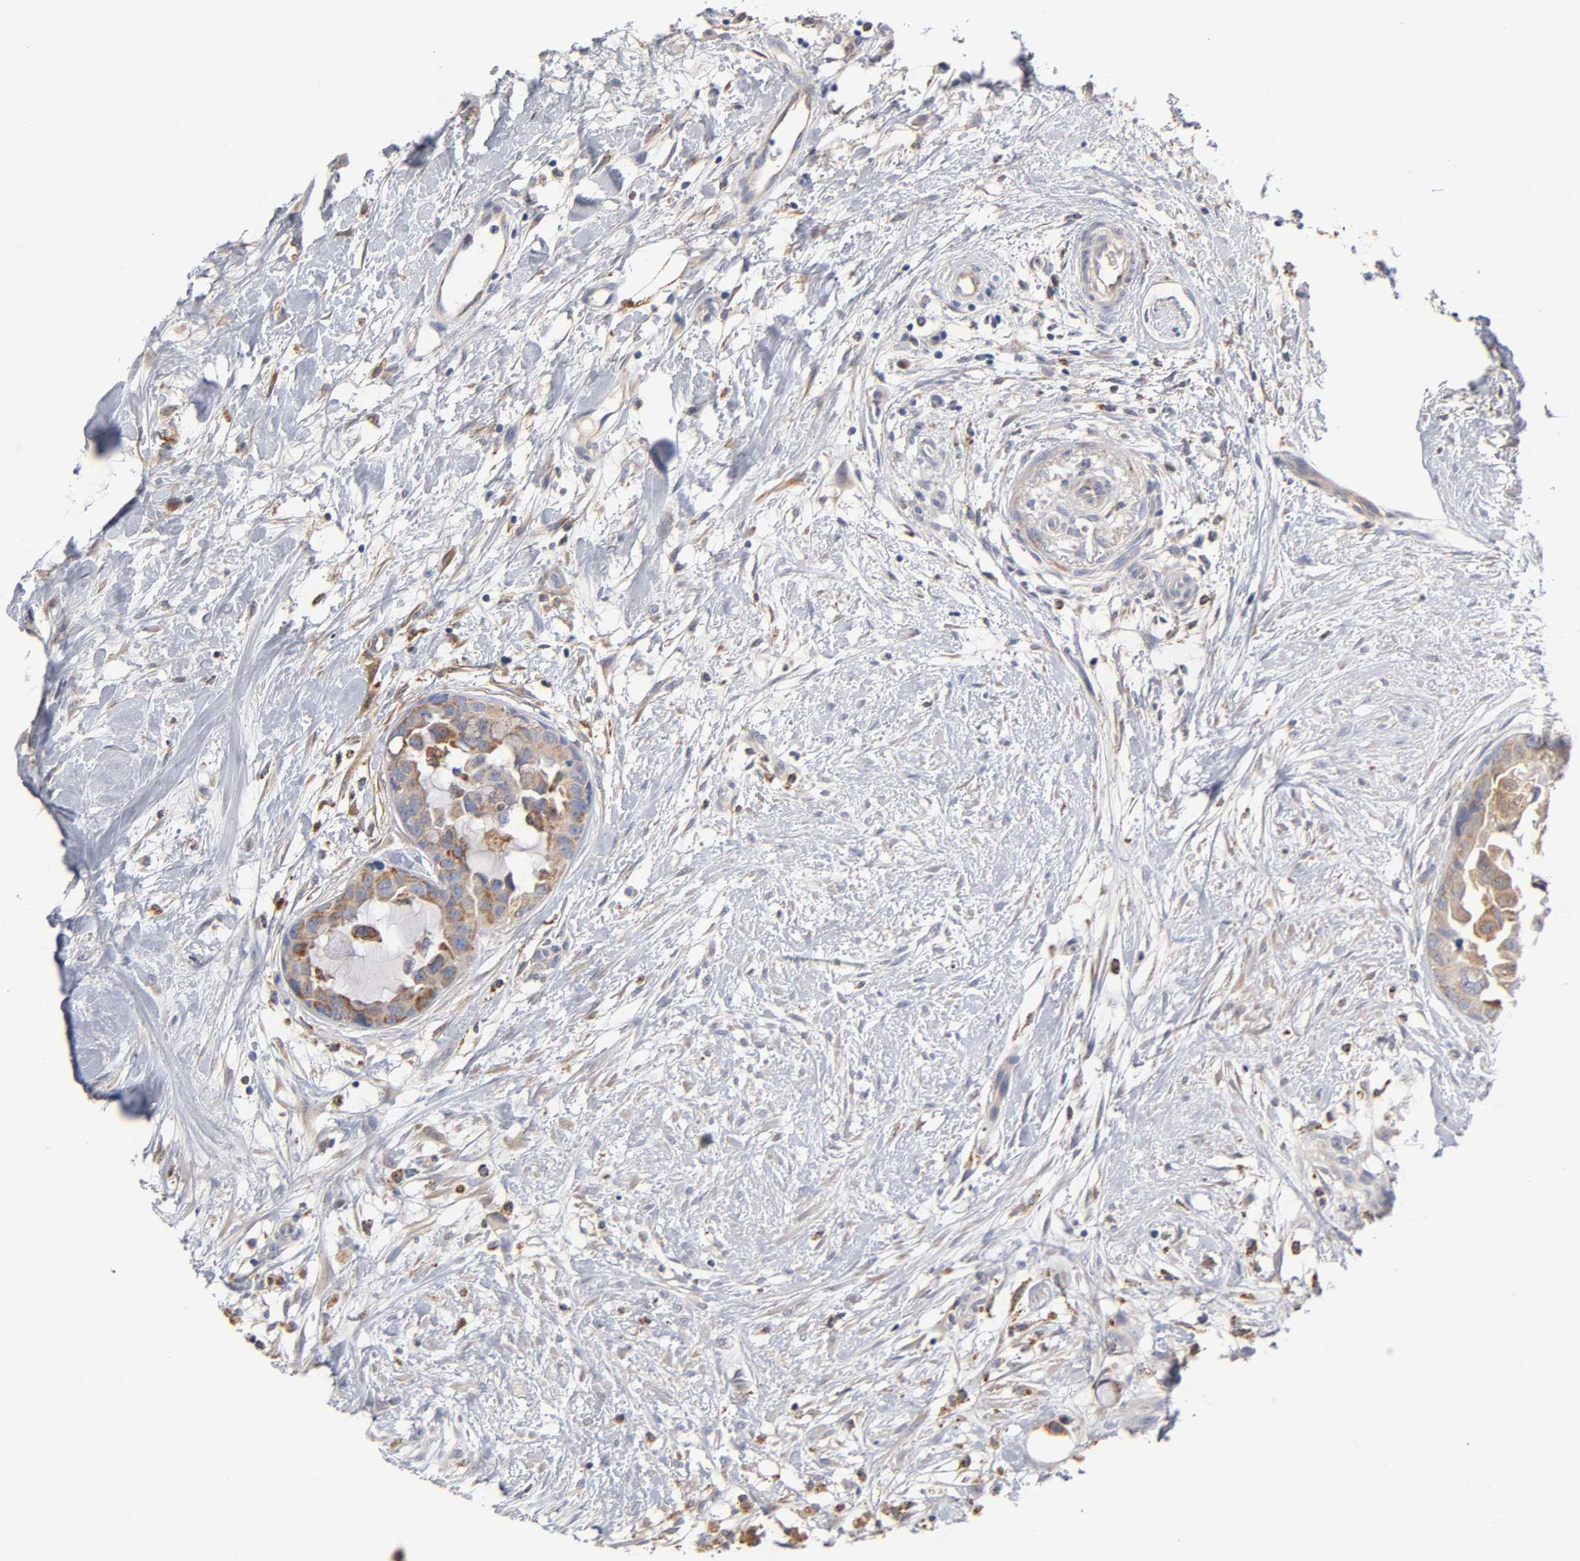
{"staining": {"intensity": "moderate", "quantity": ">75%", "location": "cytoplasmic/membranous"}, "tissue": "breast cancer", "cell_type": "Tumor cells", "image_type": "cancer", "snomed": [{"axis": "morphology", "description": "Duct carcinoma"}, {"axis": "topography", "description": "Breast"}], "caption": "Breast cancer stained for a protein reveals moderate cytoplasmic/membranous positivity in tumor cells.", "gene": "ISG15", "patient": {"sex": "female", "age": 40}}